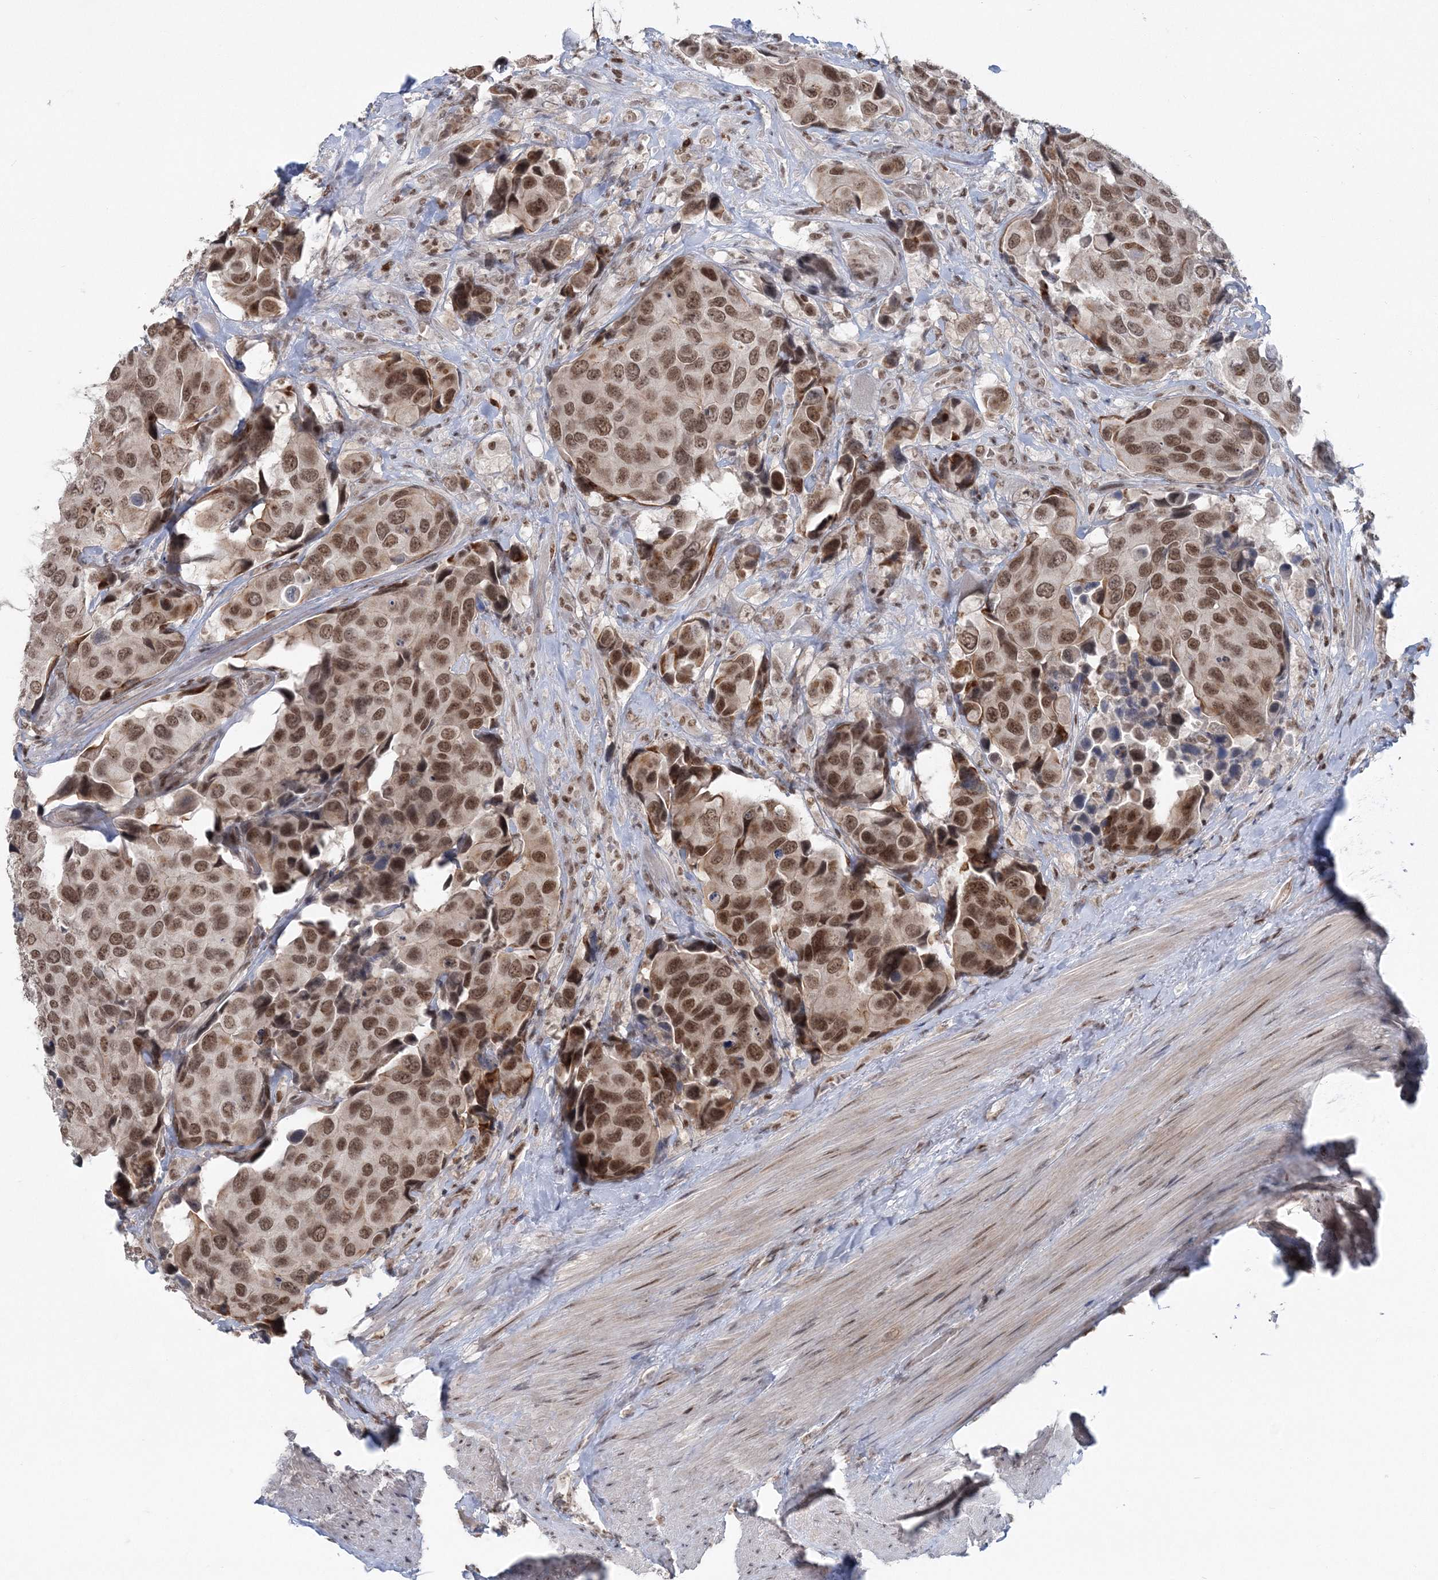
{"staining": {"intensity": "moderate", "quantity": ">75%", "location": "nuclear"}, "tissue": "urothelial cancer", "cell_type": "Tumor cells", "image_type": "cancer", "snomed": [{"axis": "morphology", "description": "Urothelial carcinoma, High grade"}, {"axis": "topography", "description": "Urinary bladder"}], "caption": "Tumor cells display moderate nuclear expression in approximately >75% of cells in urothelial cancer.", "gene": "PDS5A", "patient": {"sex": "male", "age": 74}}